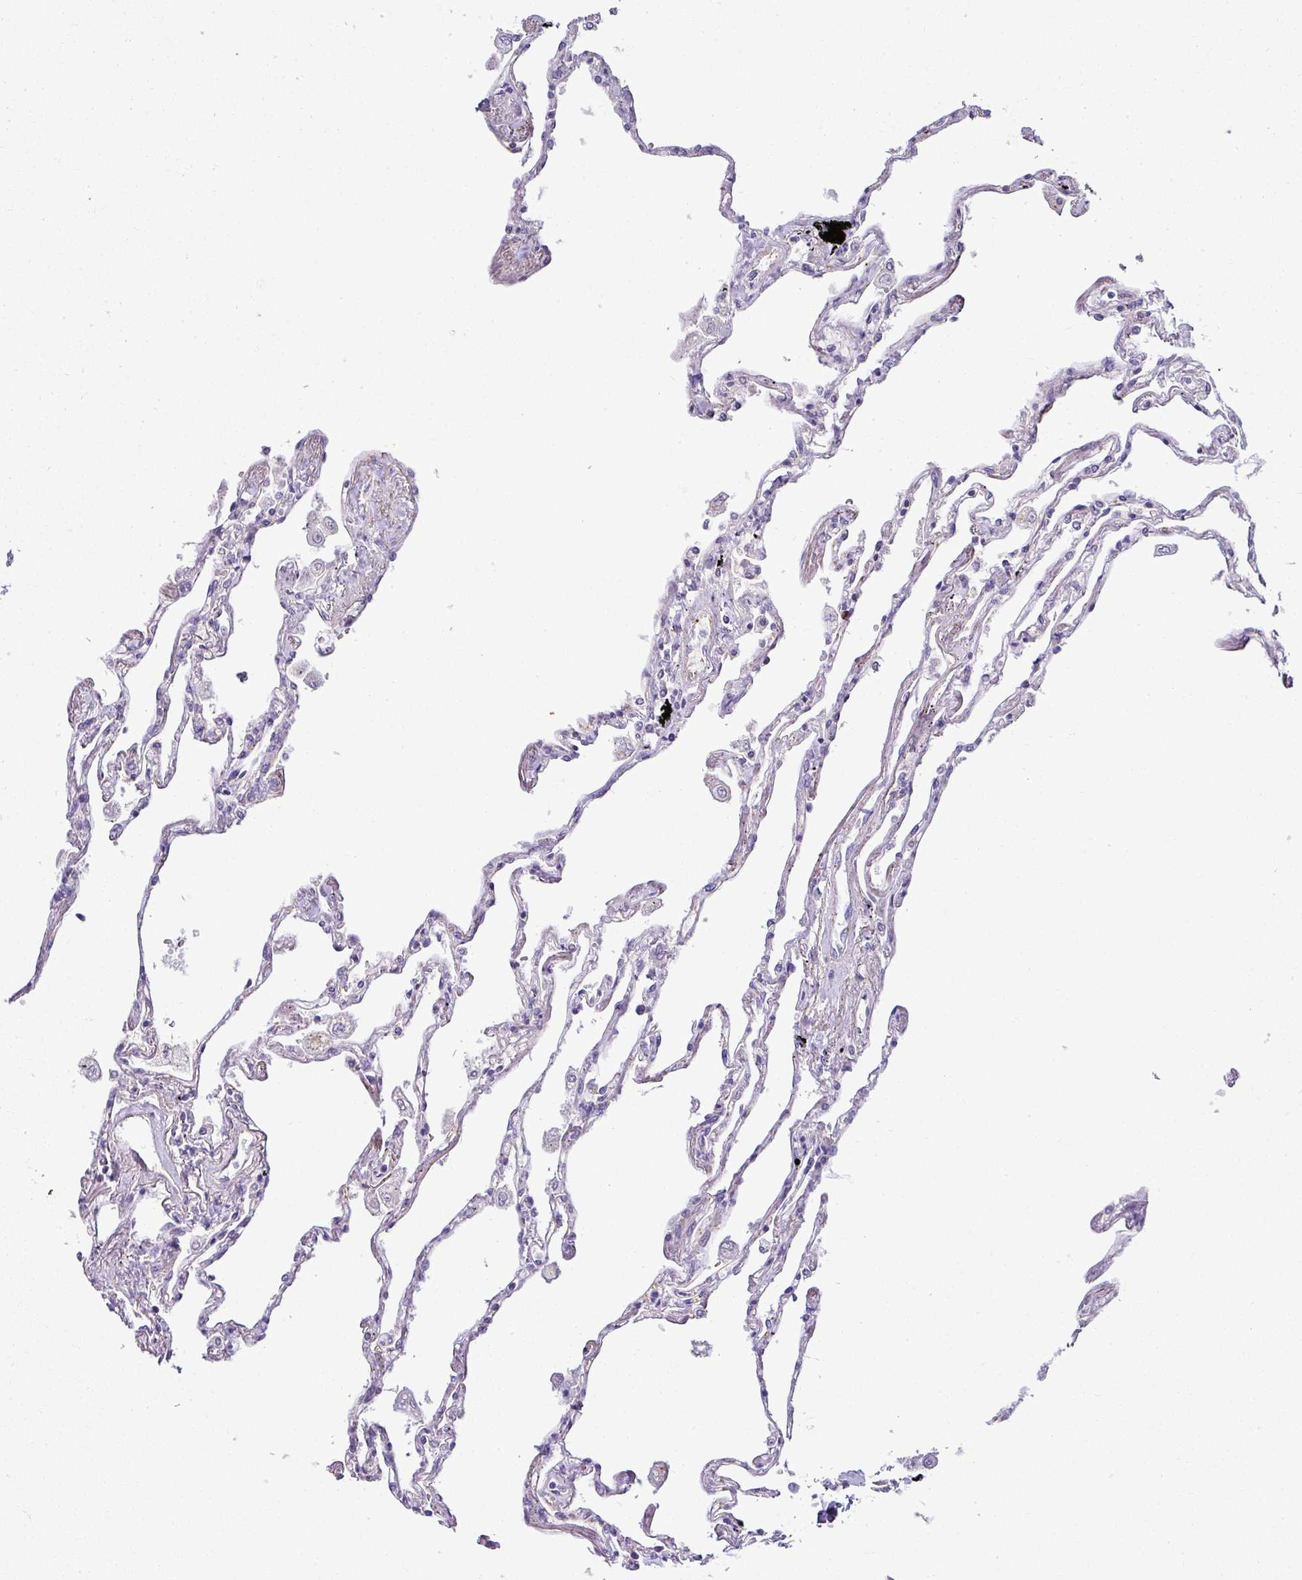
{"staining": {"intensity": "negative", "quantity": "none", "location": "none"}, "tissue": "lung", "cell_type": "Alveolar cells", "image_type": "normal", "snomed": [{"axis": "morphology", "description": "Normal tissue, NOS"}, {"axis": "topography", "description": "Lung"}], "caption": "IHC histopathology image of normal human lung stained for a protein (brown), which demonstrates no staining in alveolar cells. Brightfield microscopy of IHC stained with DAB (3,3'-diaminobenzidine) (brown) and hematoxylin (blue), captured at high magnification.", "gene": "HBEGF", "patient": {"sex": "female", "age": 67}}